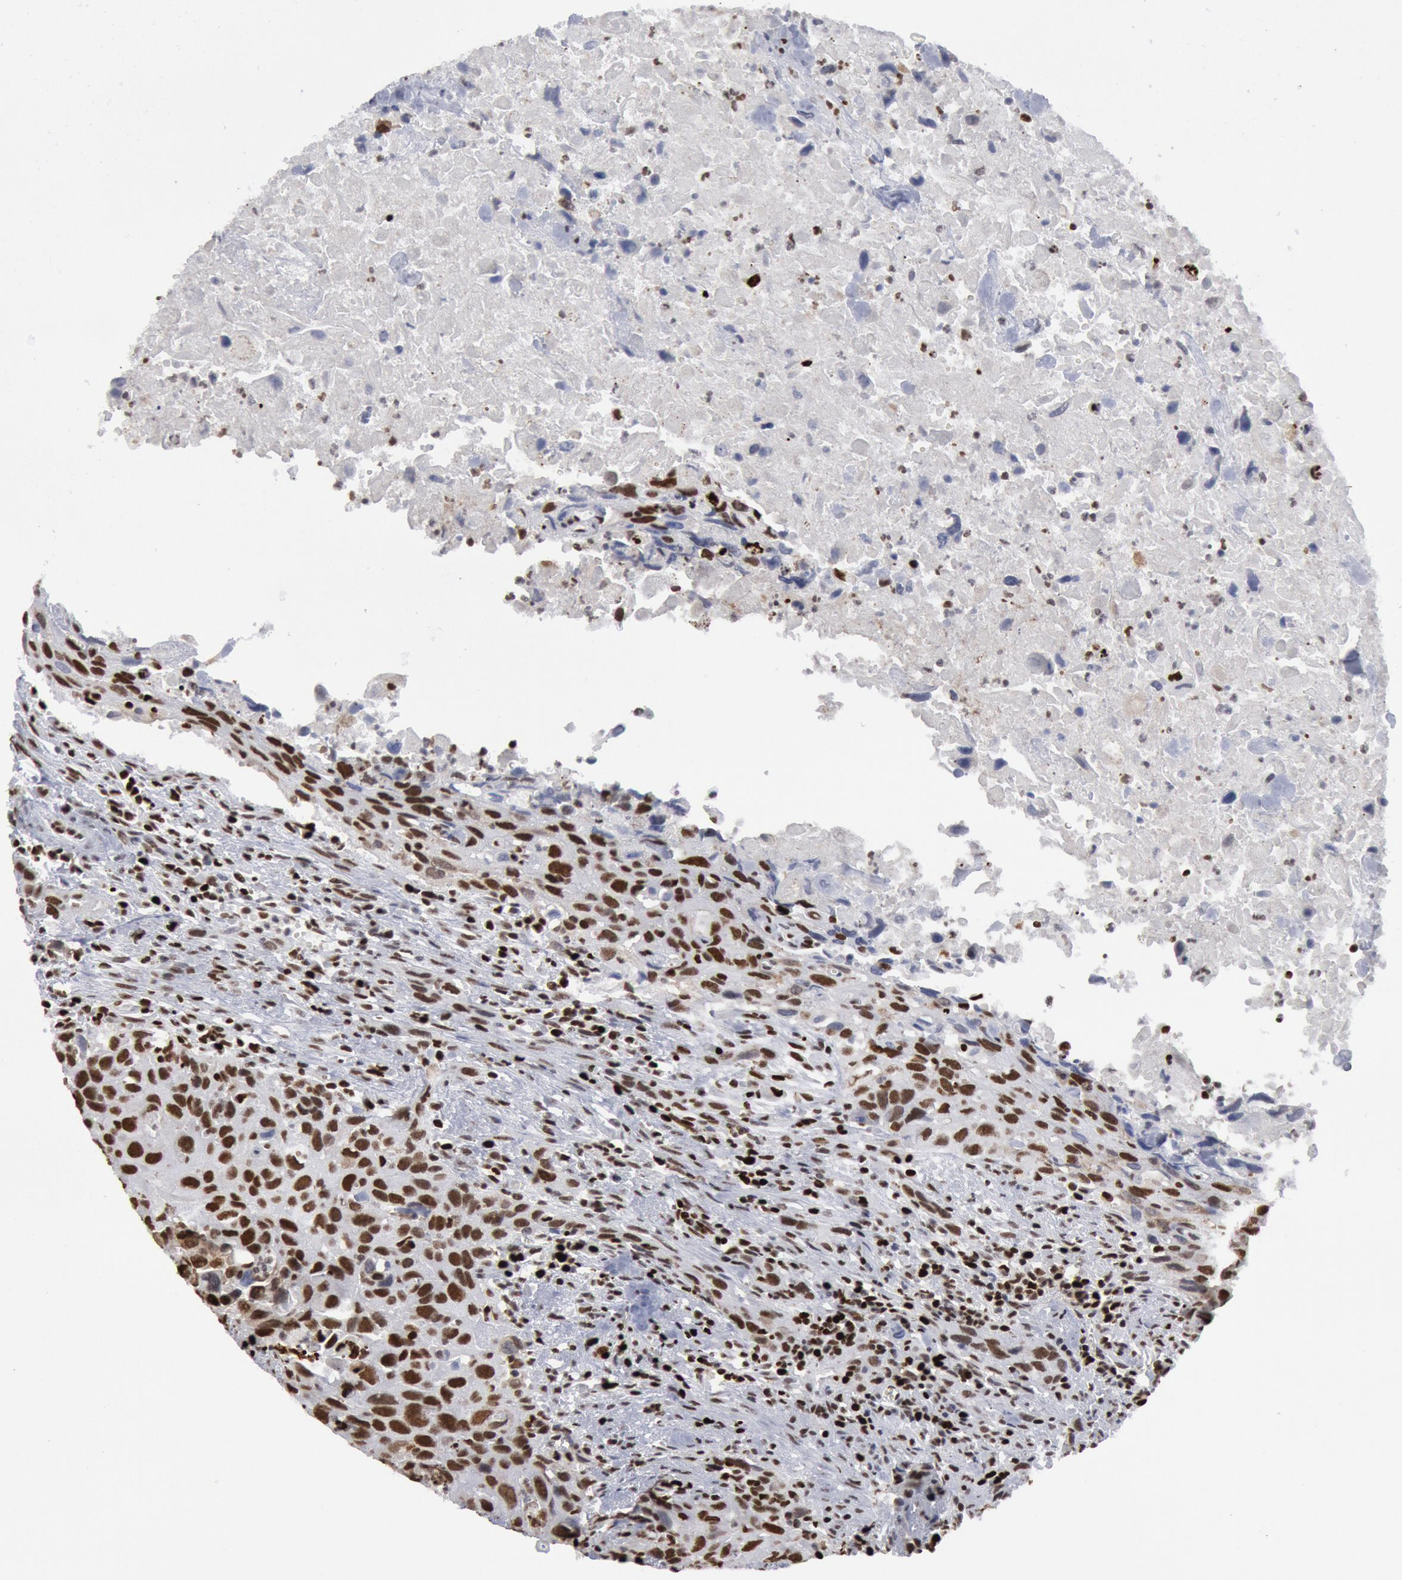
{"staining": {"intensity": "strong", "quantity": ">75%", "location": "nuclear"}, "tissue": "urothelial cancer", "cell_type": "Tumor cells", "image_type": "cancer", "snomed": [{"axis": "morphology", "description": "Urothelial carcinoma, High grade"}, {"axis": "topography", "description": "Urinary bladder"}], "caption": "A micrograph showing strong nuclear staining in about >75% of tumor cells in high-grade urothelial carcinoma, as visualized by brown immunohistochemical staining.", "gene": "SUB1", "patient": {"sex": "male", "age": 71}}